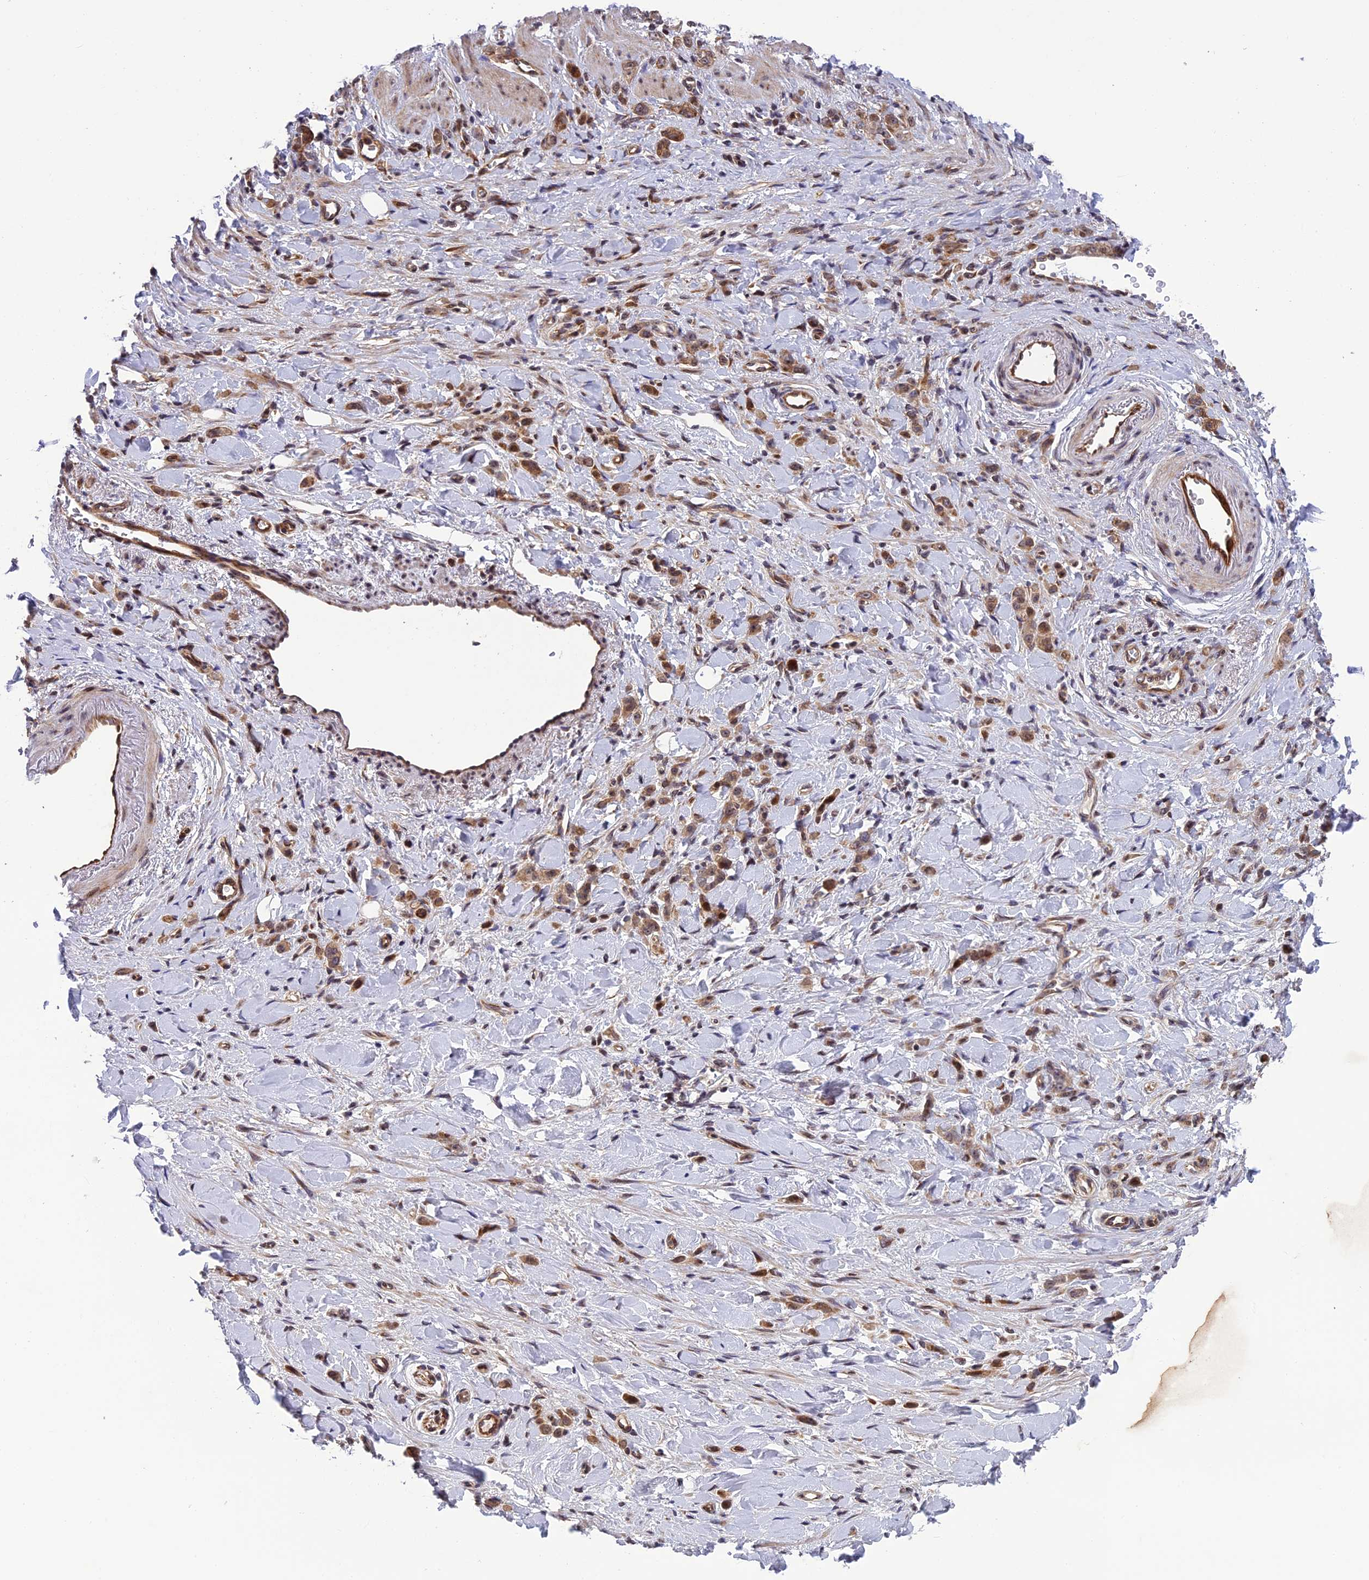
{"staining": {"intensity": "moderate", "quantity": ">75%", "location": "cytoplasmic/membranous"}, "tissue": "stomach cancer", "cell_type": "Tumor cells", "image_type": "cancer", "snomed": [{"axis": "morphology", "description": "Normal tissue, NOS"}, {"axis": "morphology", "description": "Adenocarcinoma, NOS"}, {"axis": "topography", "description": "Stomach"}], "caption": "Tumor cells display medium levels of moderate cytoplasmic/membranous staining in about >75% of cells in human stomach adenocarcinoma. The staining was performed using DAB, with brown indicating positive protein expression. Nuclei are stained blue with hematoxylin.", "gene": "SMIM7", "patient": {"sex": "male", "age": 82}}